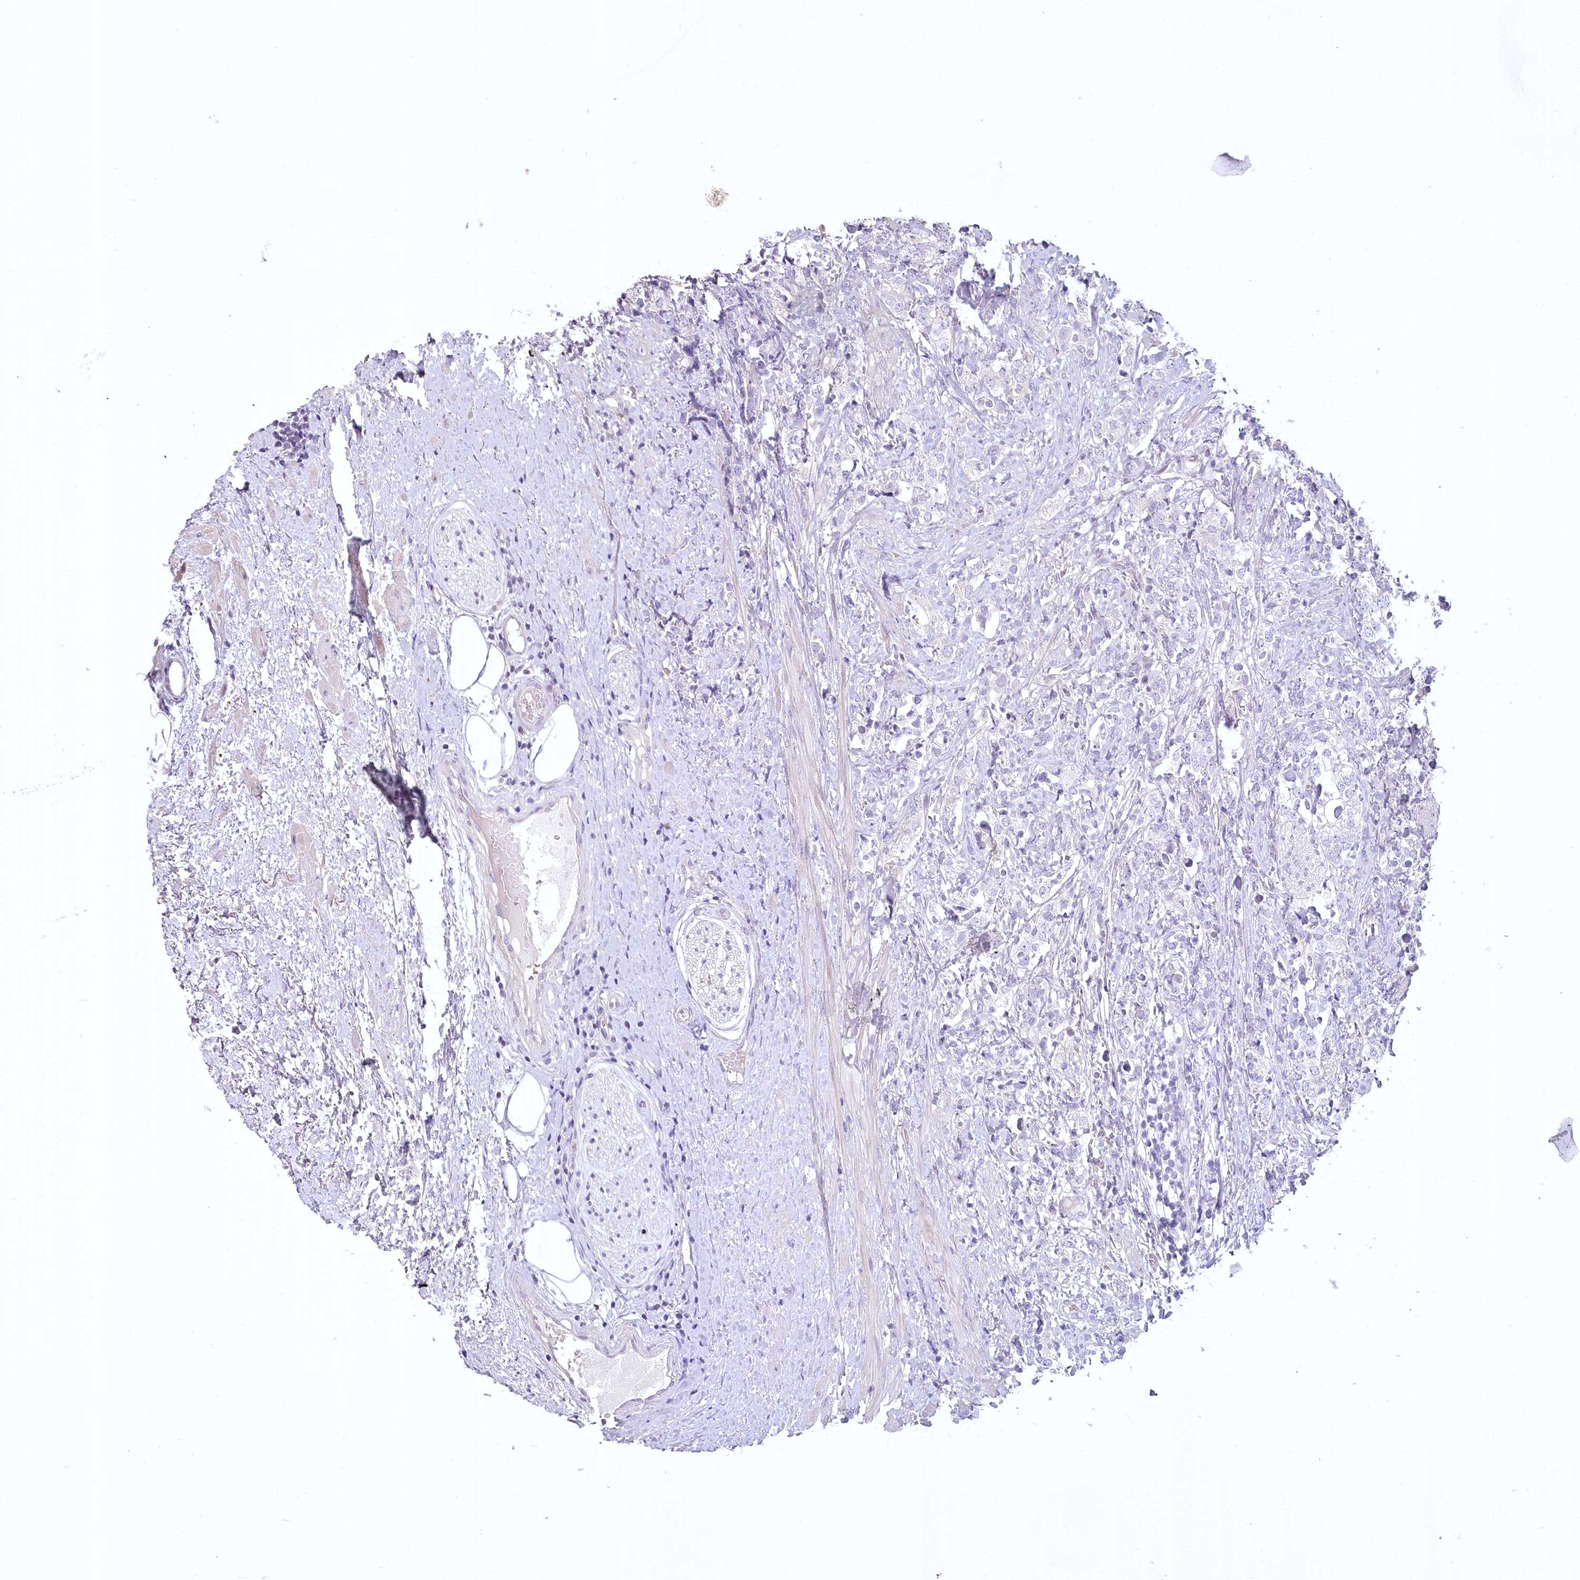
{"staining": {"intensity": "negative", "quantity": "none", "location": "none"}, "tissue": "prostate cancer", "cell_type": "Tumor cells", "image_type": "cancer", "snomed": [{"axis": "morphology", "description": "Adenocarcinoma, High grade"}, {"axis": "topography", "description": "Prostate"}], "caption": "A histopathology image of human prostate adenocarcinoma (high-grade) is negative for staining in tumor cells. The staining was performed using DAB to visualize the protein expression in brown, while the nuclei were stained in blue with hematoxylin (Magnification: 20x).", "gene": "USP11", "patient": {"sex": "male", "age": 69}}